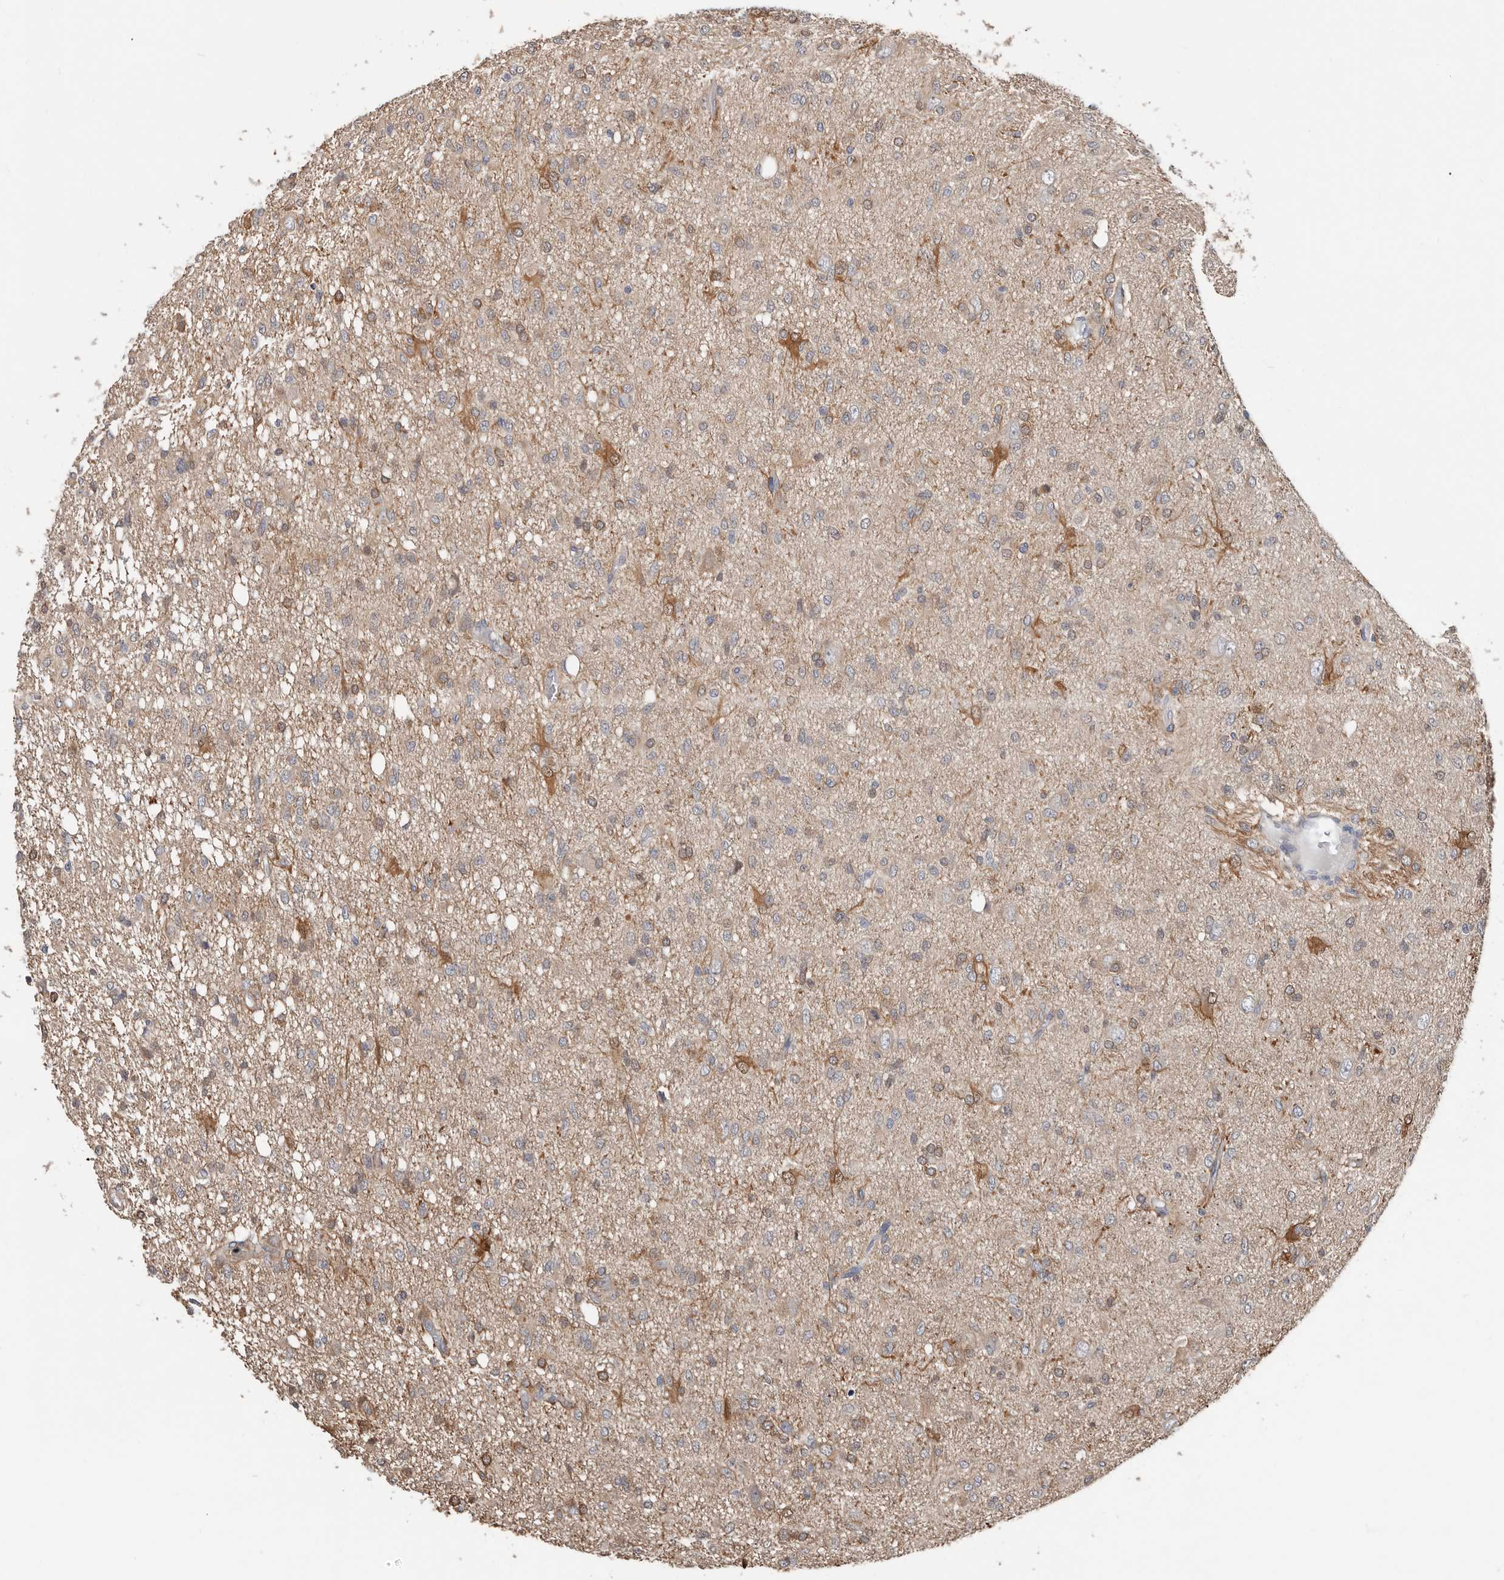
{"staining": {"intensity": "weak", "quantity": "25%-75%", "location": "cytoplasmic/membranous"}, "tissue": "glioma", "cell_type": "Tumor cells", "image_type": "cancer", "snomed": [{"axis": "morphology", "description": "Glioma, malignant, High grade"}, {"axis": "topography", "description": "Brain"}], "caption": "Protein expression analysis of glioma shows weak cytoplasmic/membranous staining in approximately 25%-75% of tumor cells.", "gene": "ASRGL1", "patient": {"sex": "female", "age": 59}}